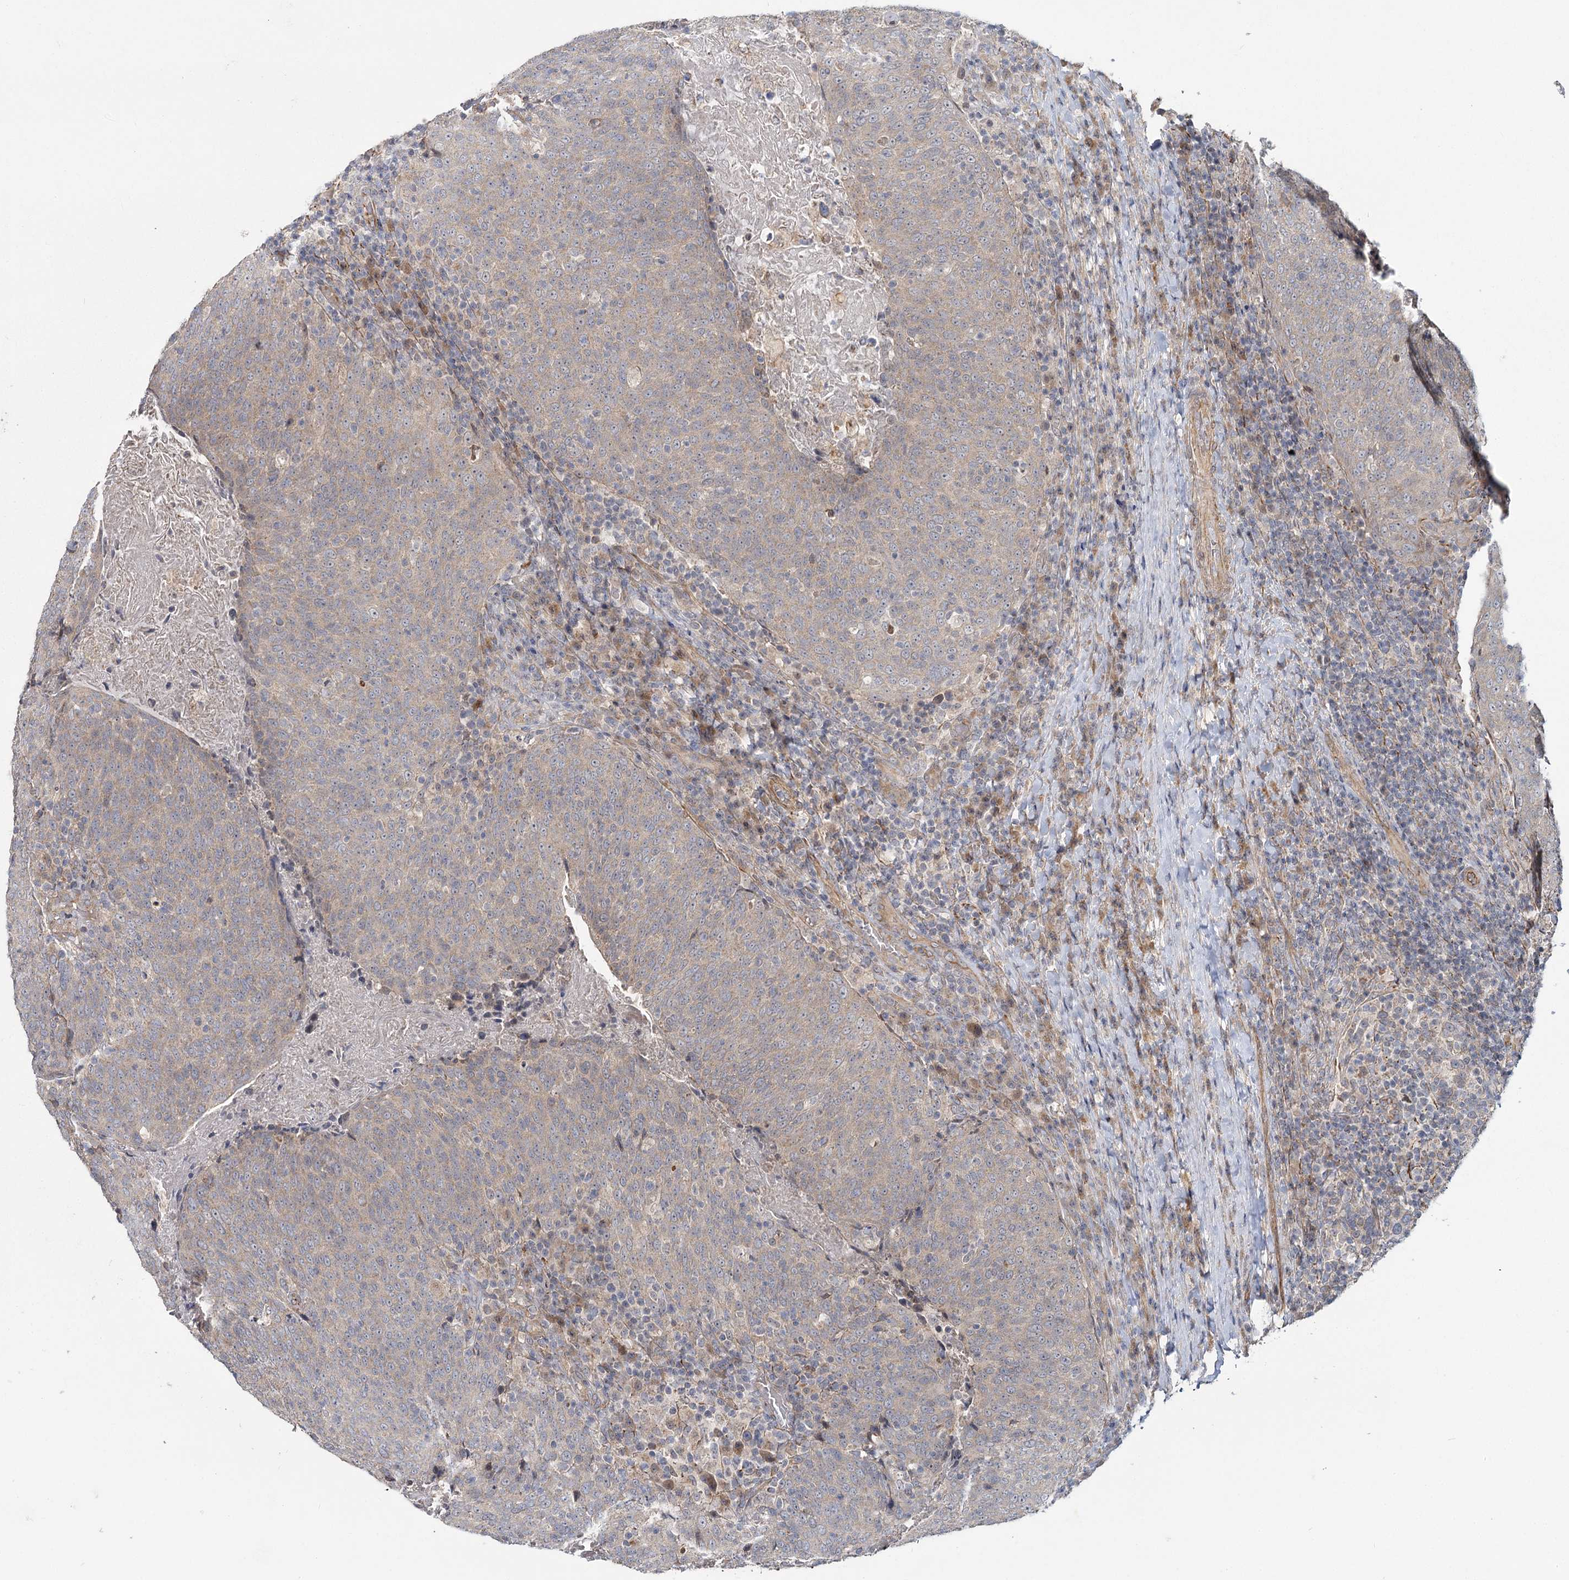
{"staining": {"intensity": "weak", "quantity": "25%-75%", "location": "cytoplasmic/membranous"}, "tissue": "head and neck cancer", "cell_type": "Tumor cells", "image_type": "cancer", "snomed": [{"axis": "morphology", "description": "Squamous cell carcinoma, NOS"}, {"axis": "morphology", "description": "Squamous cell carcinoma, metastatic, NOS"}, {"axis": "topography", "description": "Lymph node"}, {"axis": "topography", "description": "Head-Neck"}], "caption": "Head and neck squamous cell carcinoma tissue displays weak cytoplasmic/membranous positivity in about 25%-75% of tumor cells", "gene": "TBC1D9B", "patient": {"sex": "male", "age": 62}}